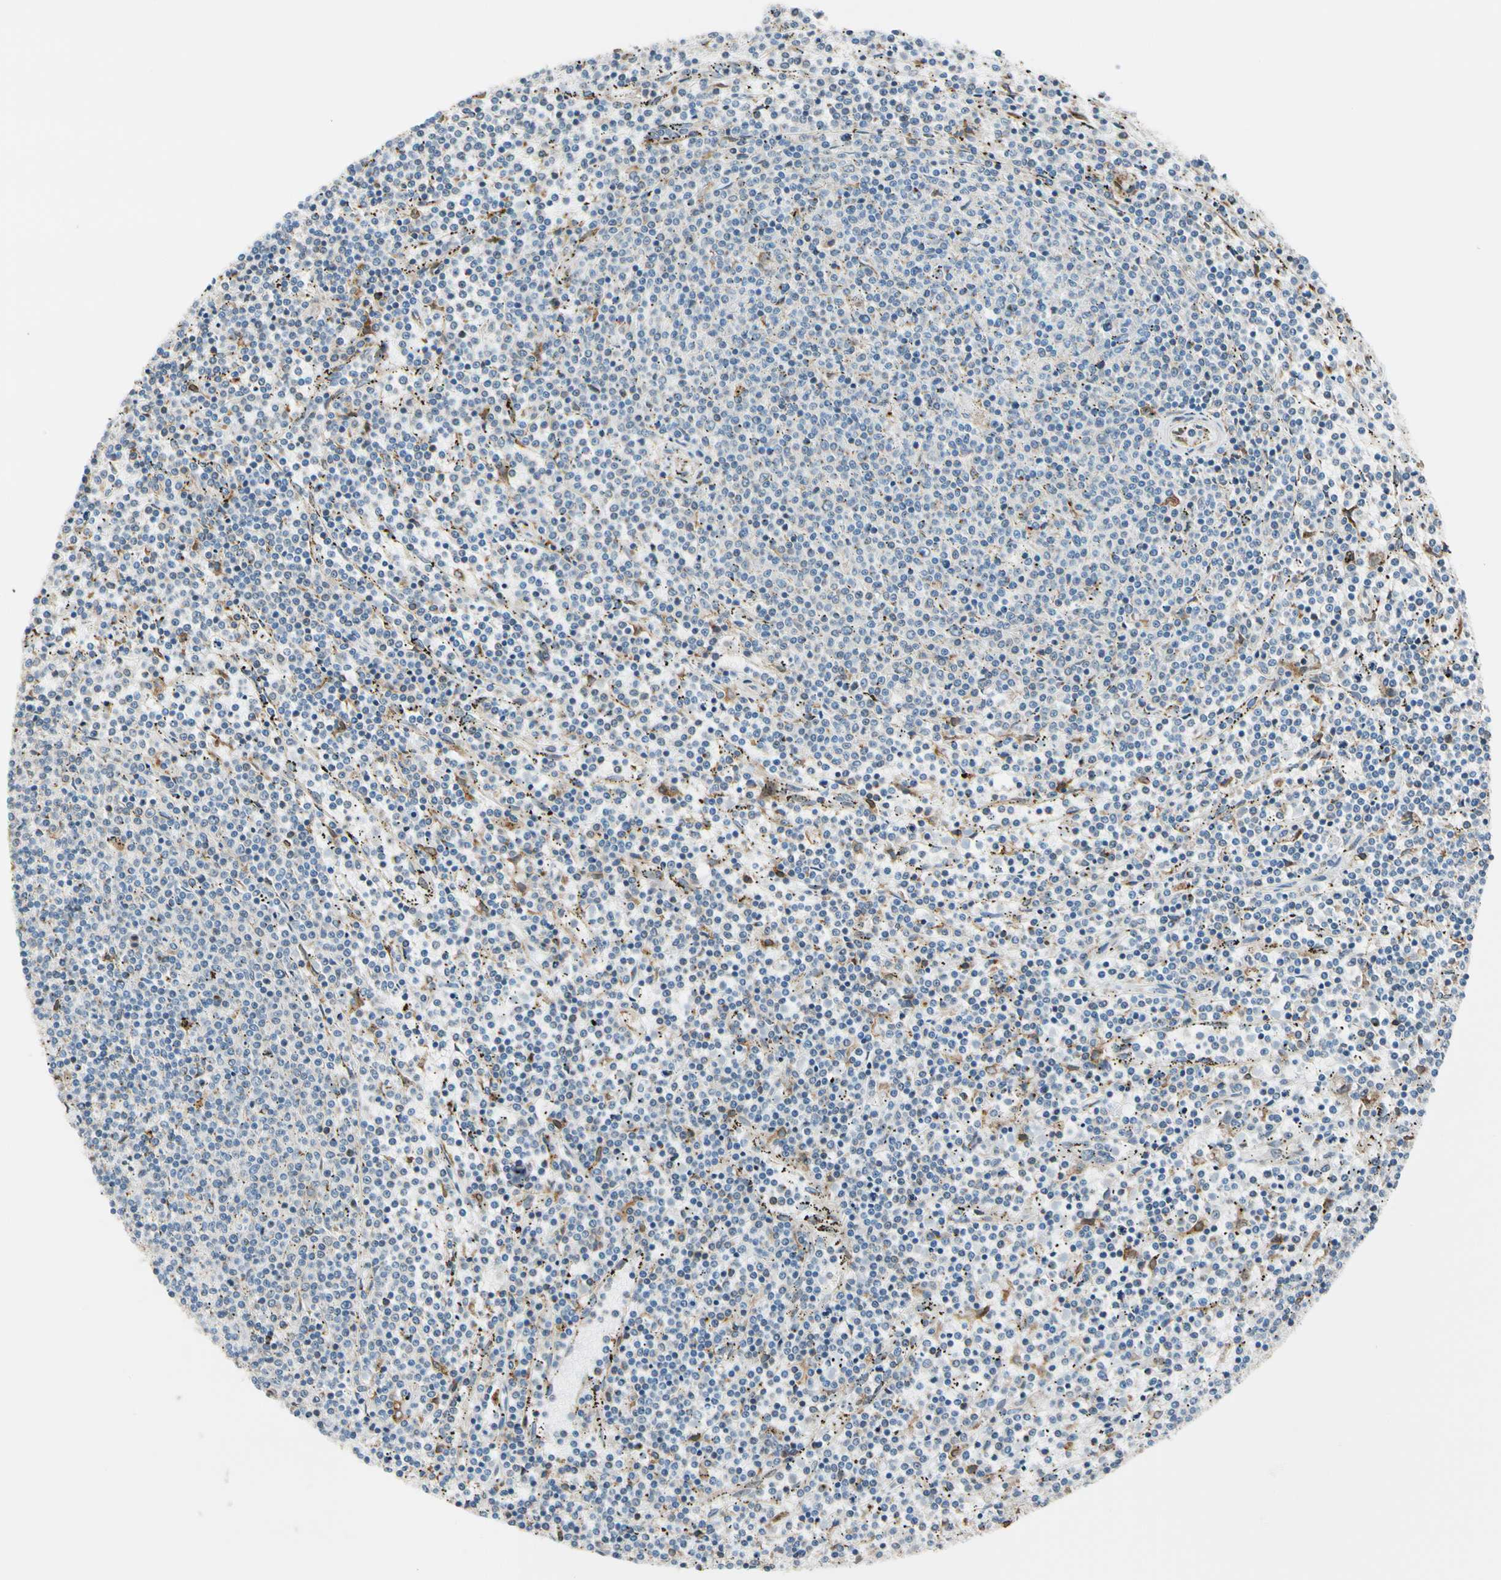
{"staining": {"intensity": "negative", "quantity": "none", "location": "none"}, "tissue": "lymphoma", "cell_type": "Tumor cells", "image_type": "cancer", "snomed": [{"axis": "morphology", "description": "Malignant lymphoma, non-Hodgkin's type, Low grade"}, {"axis": "topography", "description": "Spleen"}], "caption": "There is no significant positivity in tumor cells of malignant lymphoma, non-Hodgkin's type (low-grade).", "gene": "NUCB1", "patient": {"sex": "female", "age": 50}}